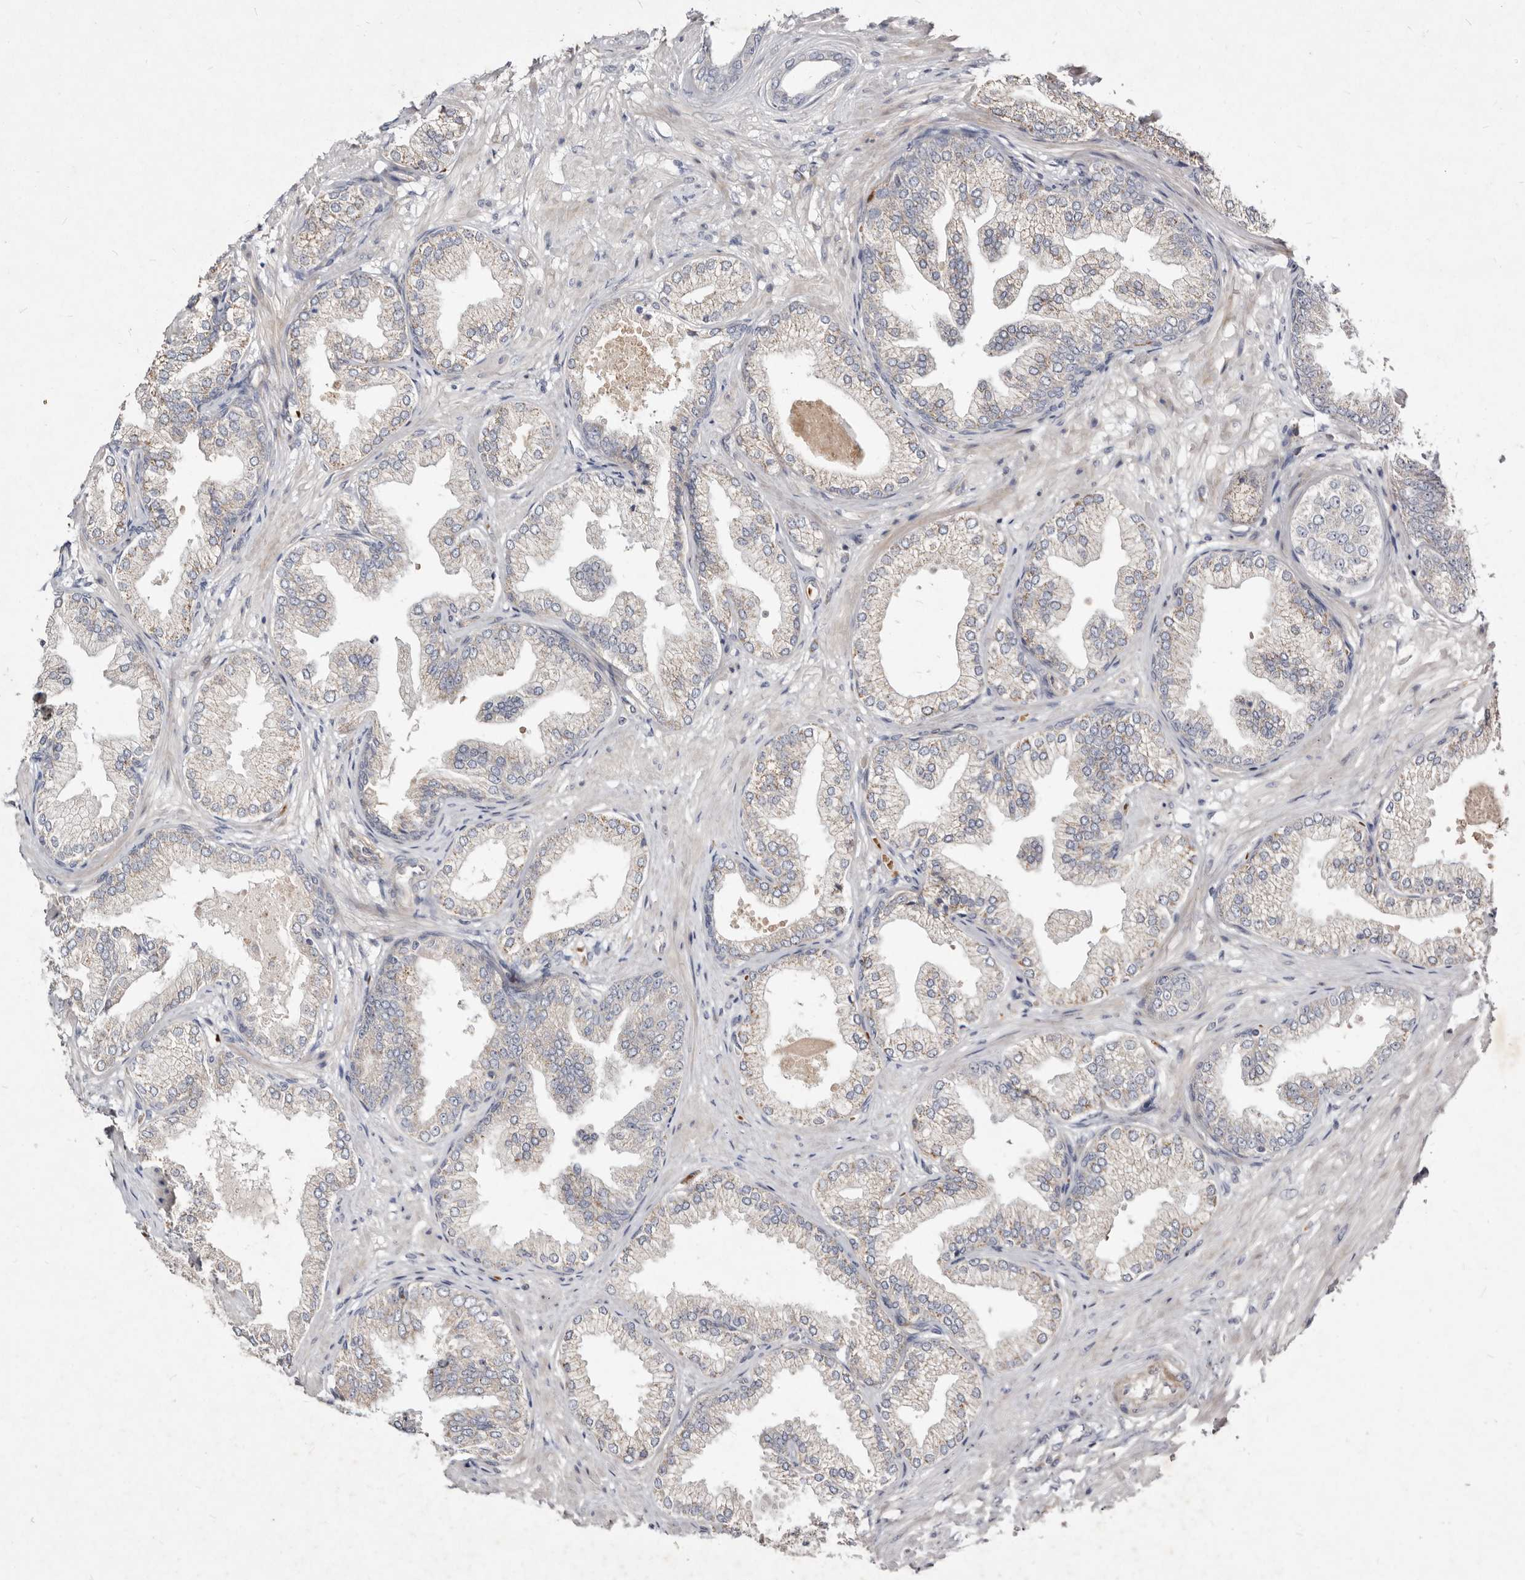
{"staining": {"intensity": "negative", "quantity": "none", "location": "none"}, "tissue": "prostate cancer", "cell_type": "Tumor cells", "image_type": "cancer", "snomed": [{"axis": "morphology", "description": "Adenocarcinoma, Low grade"}, {"axis": "topography", "description": "Prostate"}], "caption": "DAB (3,3'-diaminobenzidine) immunohistochemical staining of prostate cancer (low-grade adenocarcinoma) demonstrates no significant staining in tumor cells.", "gene": "SLC25A20", "patient": {"sex": "male", "age": 63}}